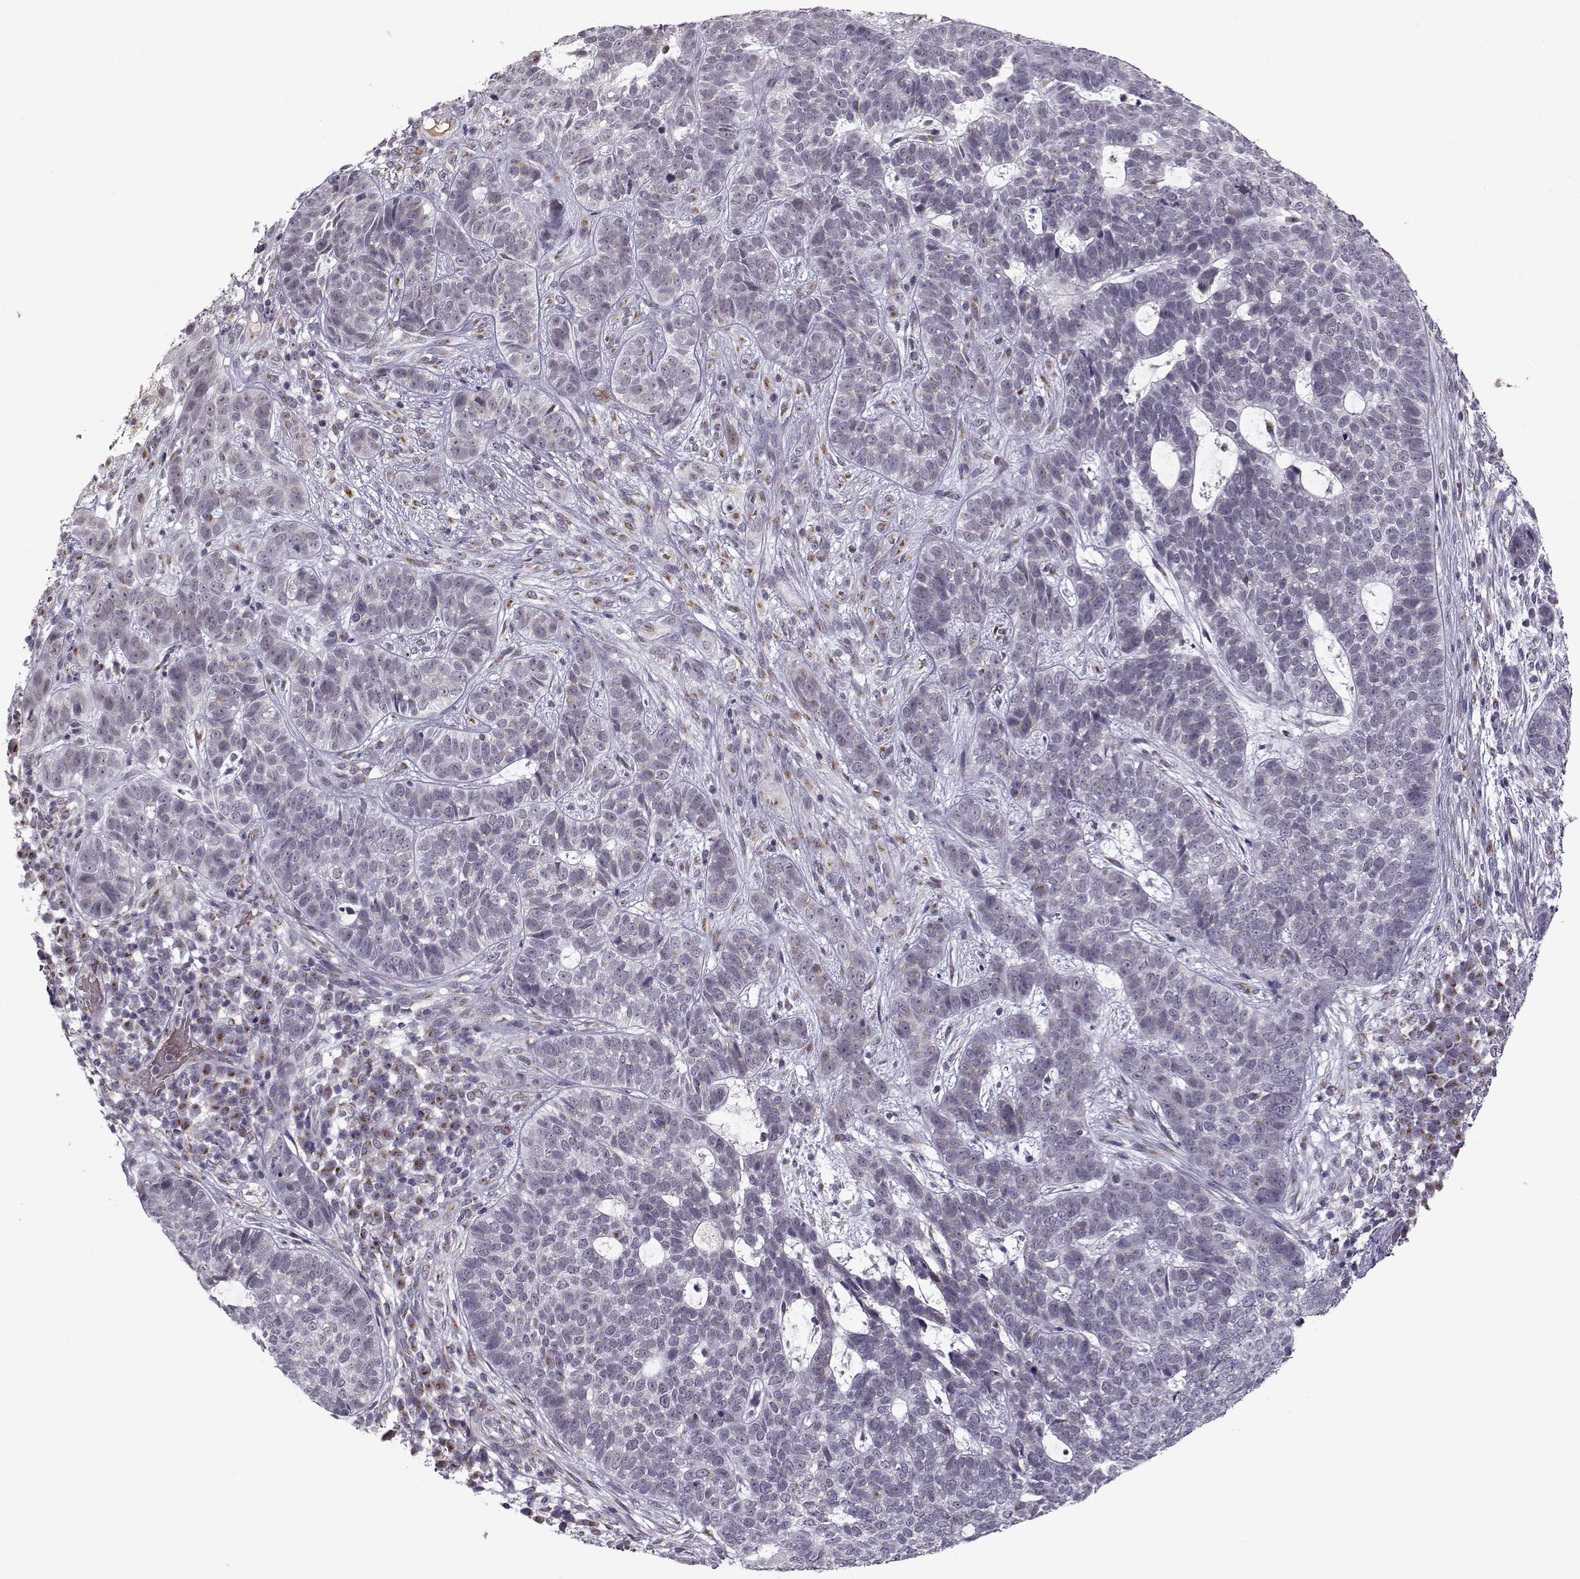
{"staining": {"intensity": "weak", "quantity": "<25%", "location": "cytoplasmic/membranous"}, "tissue": "skin cancer", "cell_type": "Tumor cells", "image_type": "cancer", "snomed": [{"axis": "morphology", "description": "Basal cell carcinoma"}, {"axis": "topography", "description": "Skin"}], "caption": "High power microscopy photomicrograph of an IHC image of skin cancer, revealing no significant expression in tumor cells. (DAB immunohistochemistry with hematoxylin counter stain).", "gene": "SLC4A5", "patient": {"sex": "female", "age": 69}}